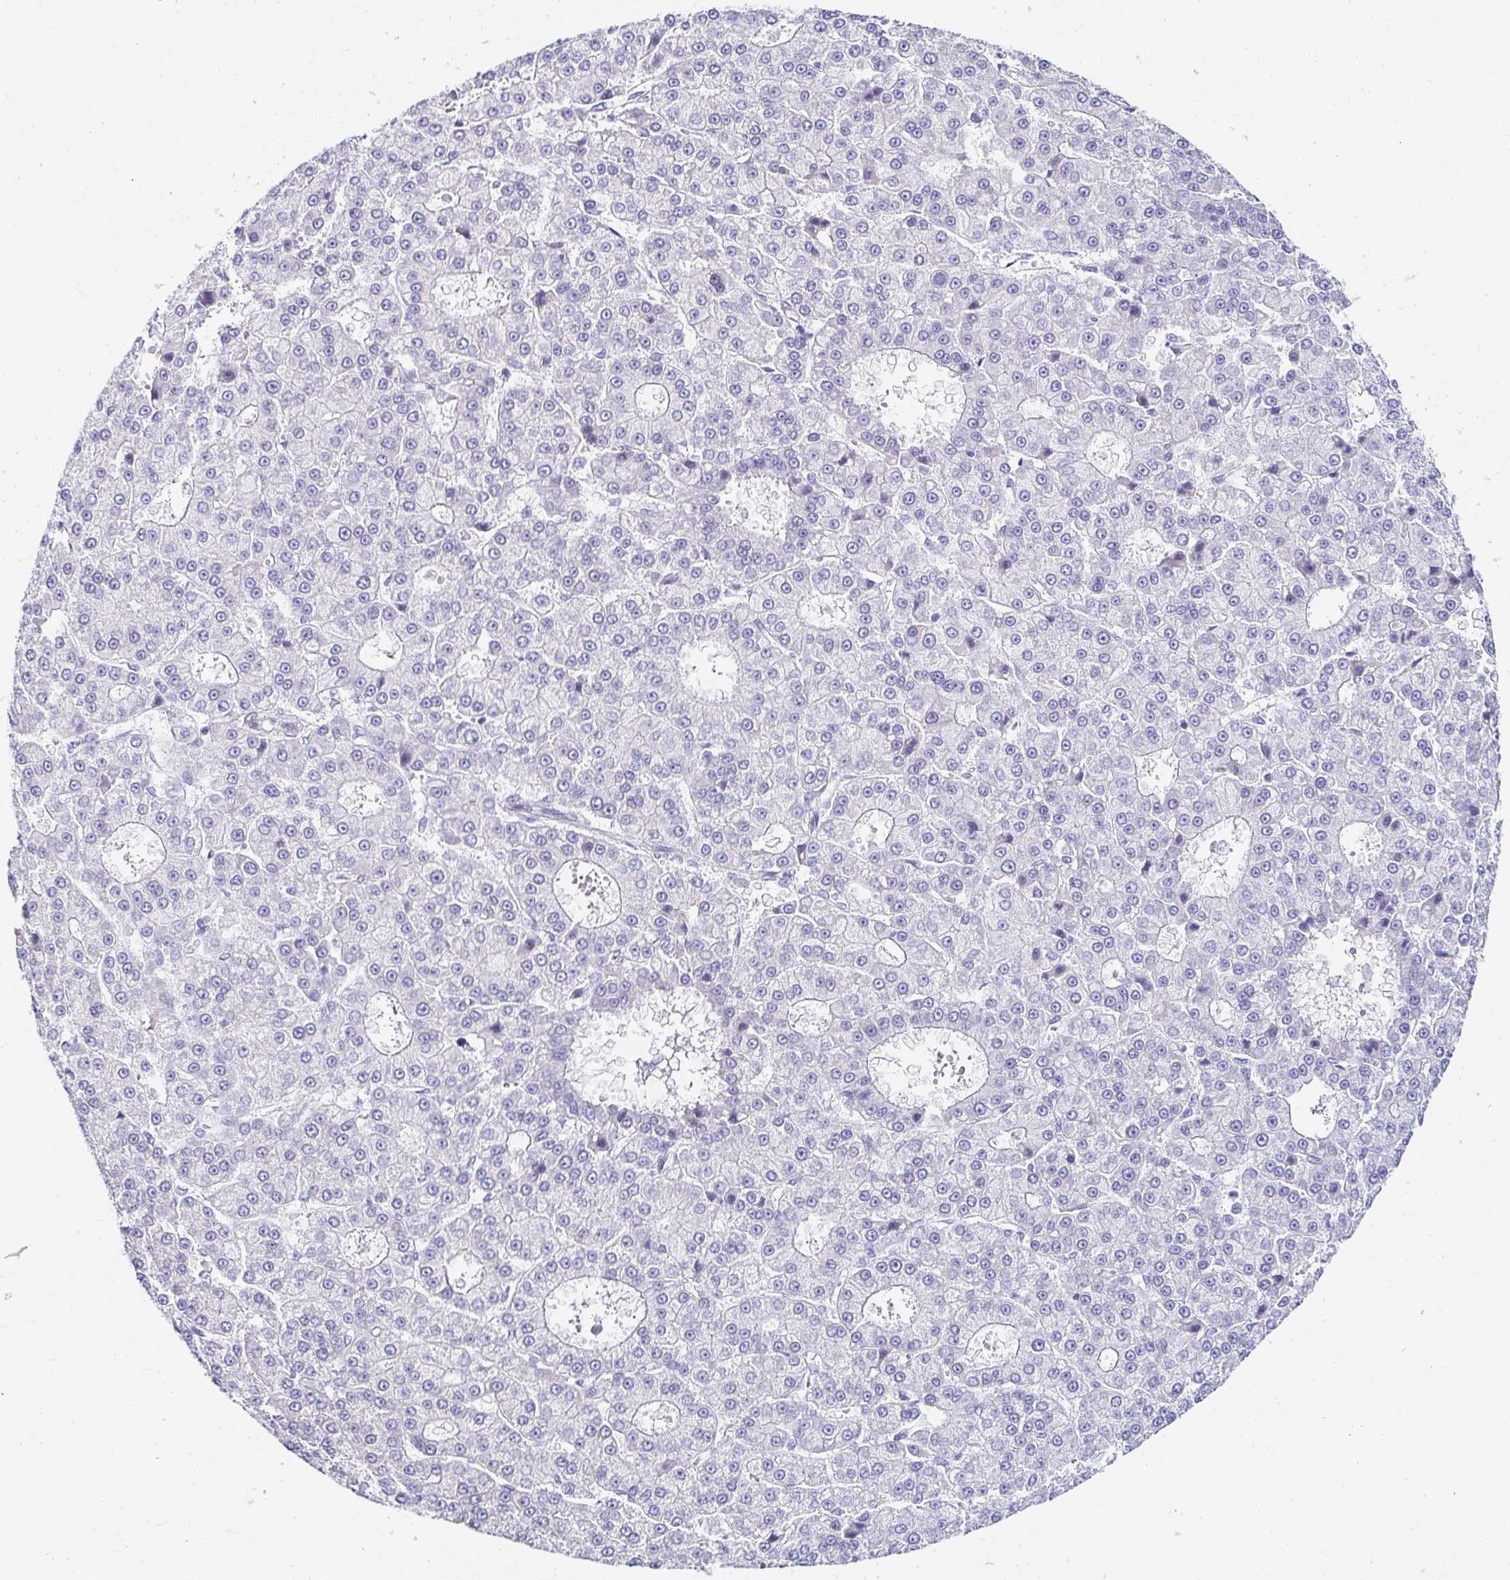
{"staining": {"intensity": "negative", "quantity": "none", "location": "none"}, "tissue": "liver cancer", "cell_type": "Tumor cells", "image_type": "cancer", "snomed": [{"axis": "morphology", "description": "Carcinoma, Hepatocellular, NOS"}, {"axis": "topography", "description": "Liver"}], "caption": "This micrograph is of hepatocellular carcinoma (liver) stained with immunohistochemistry (IHC) to label a protein in brown with the nuclei are counter-stained blue. There is no expression in tumor cells.", "gene": "AKAP14", "patient": {"sex": "male", "age": 70}}